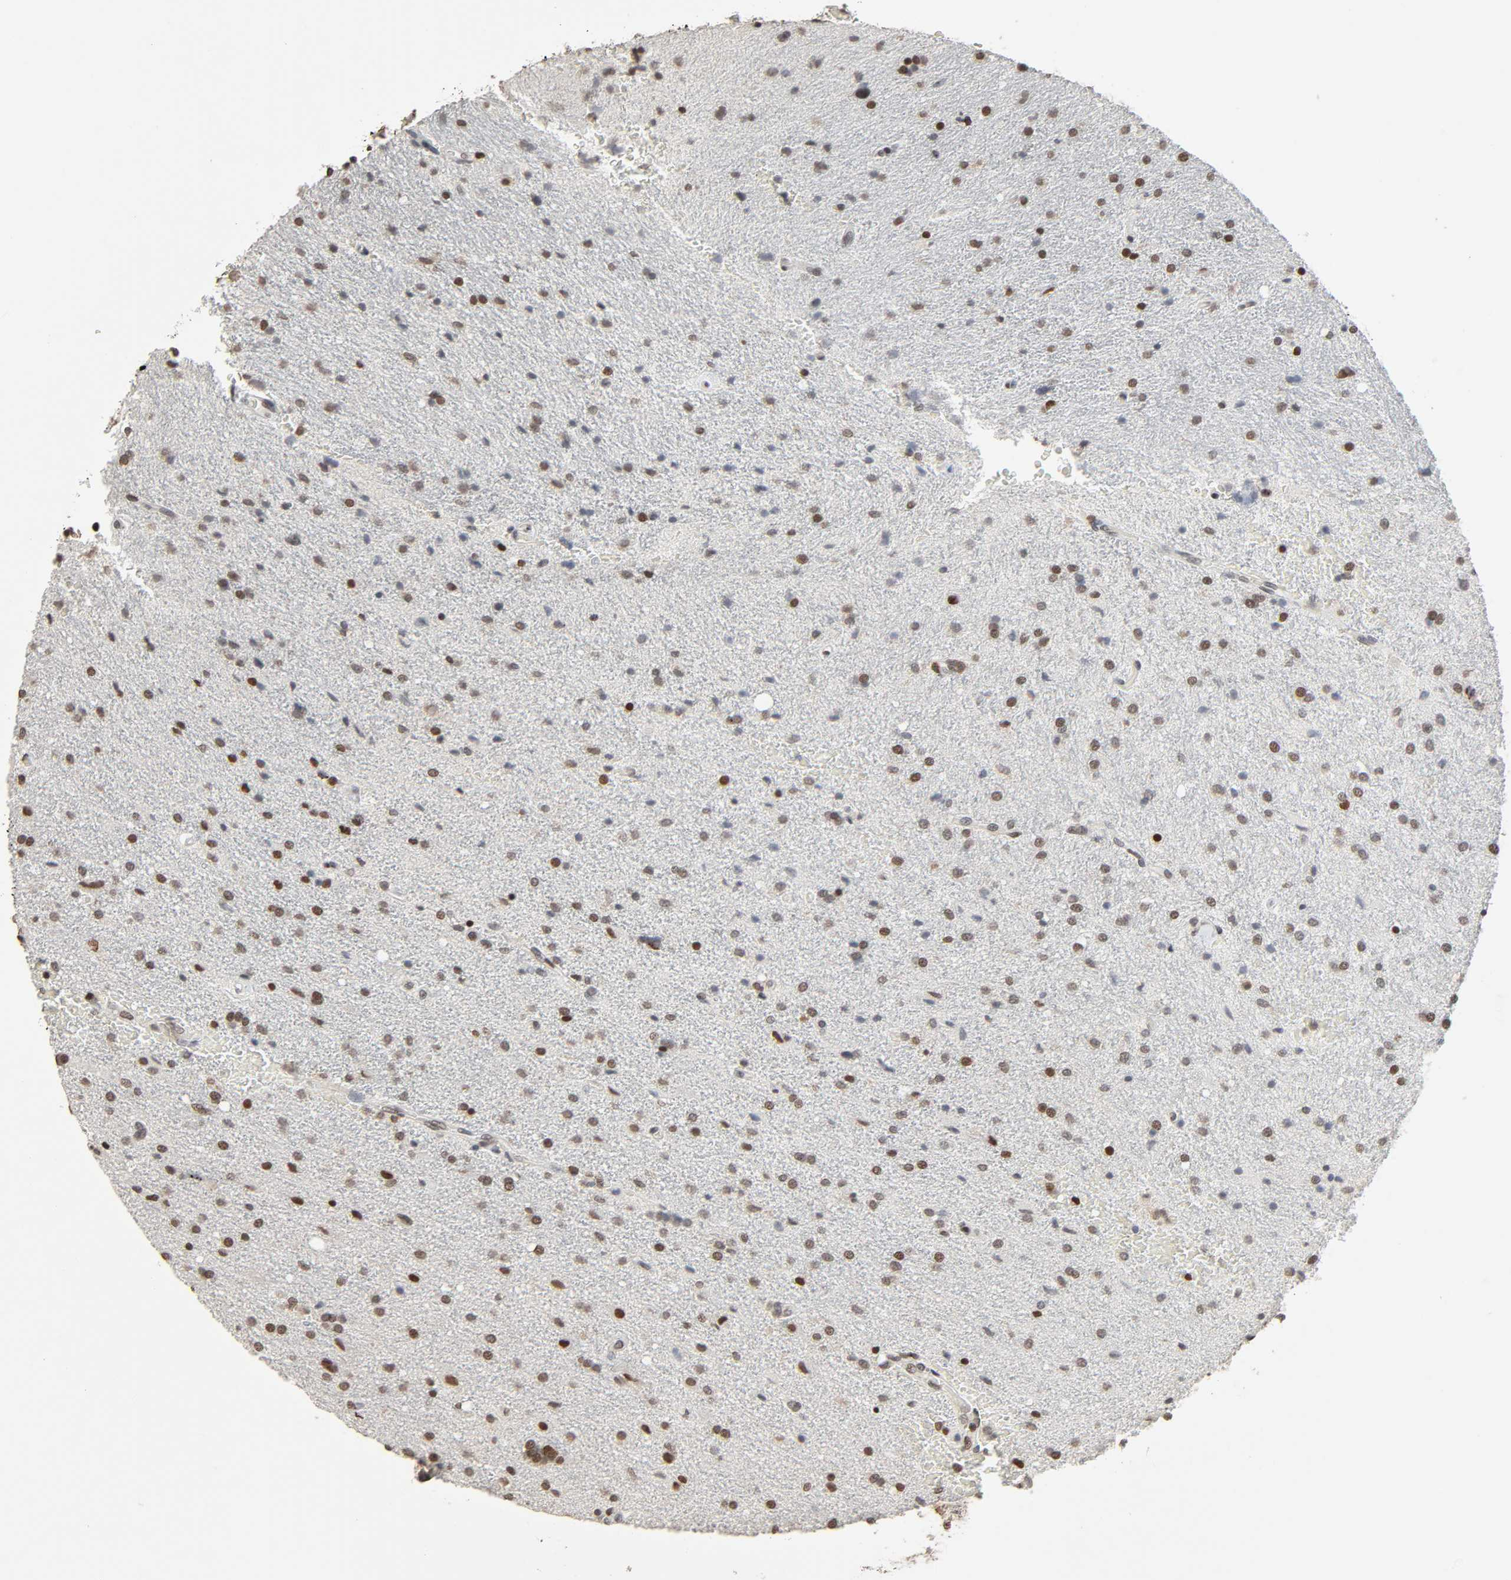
{"staining": {"intensity": "moderate", "quantity": "25%-75%", "location": "nuclear"}, "tissue": "glioma", "cell_type": "Tumor cells", "image_type": "cancer", "snomed": [{"axis": "morphology", "description": "Normal tissue, NOS"}, {"axis": "morphology", "description": "Glioma, malignant, High grade"}, {"axis": "topography", "description": "Cerebral cortex"}], "caption": "Brown immunohistochemical staining in human glioma shows moderate nuclear positivity in about 25%-75% of tumor cells. (DAB IHC, brown staining for protein, blue staining for nuclei).", "gene": "STK4", "patient": {"sex": "male", "age": 56}}